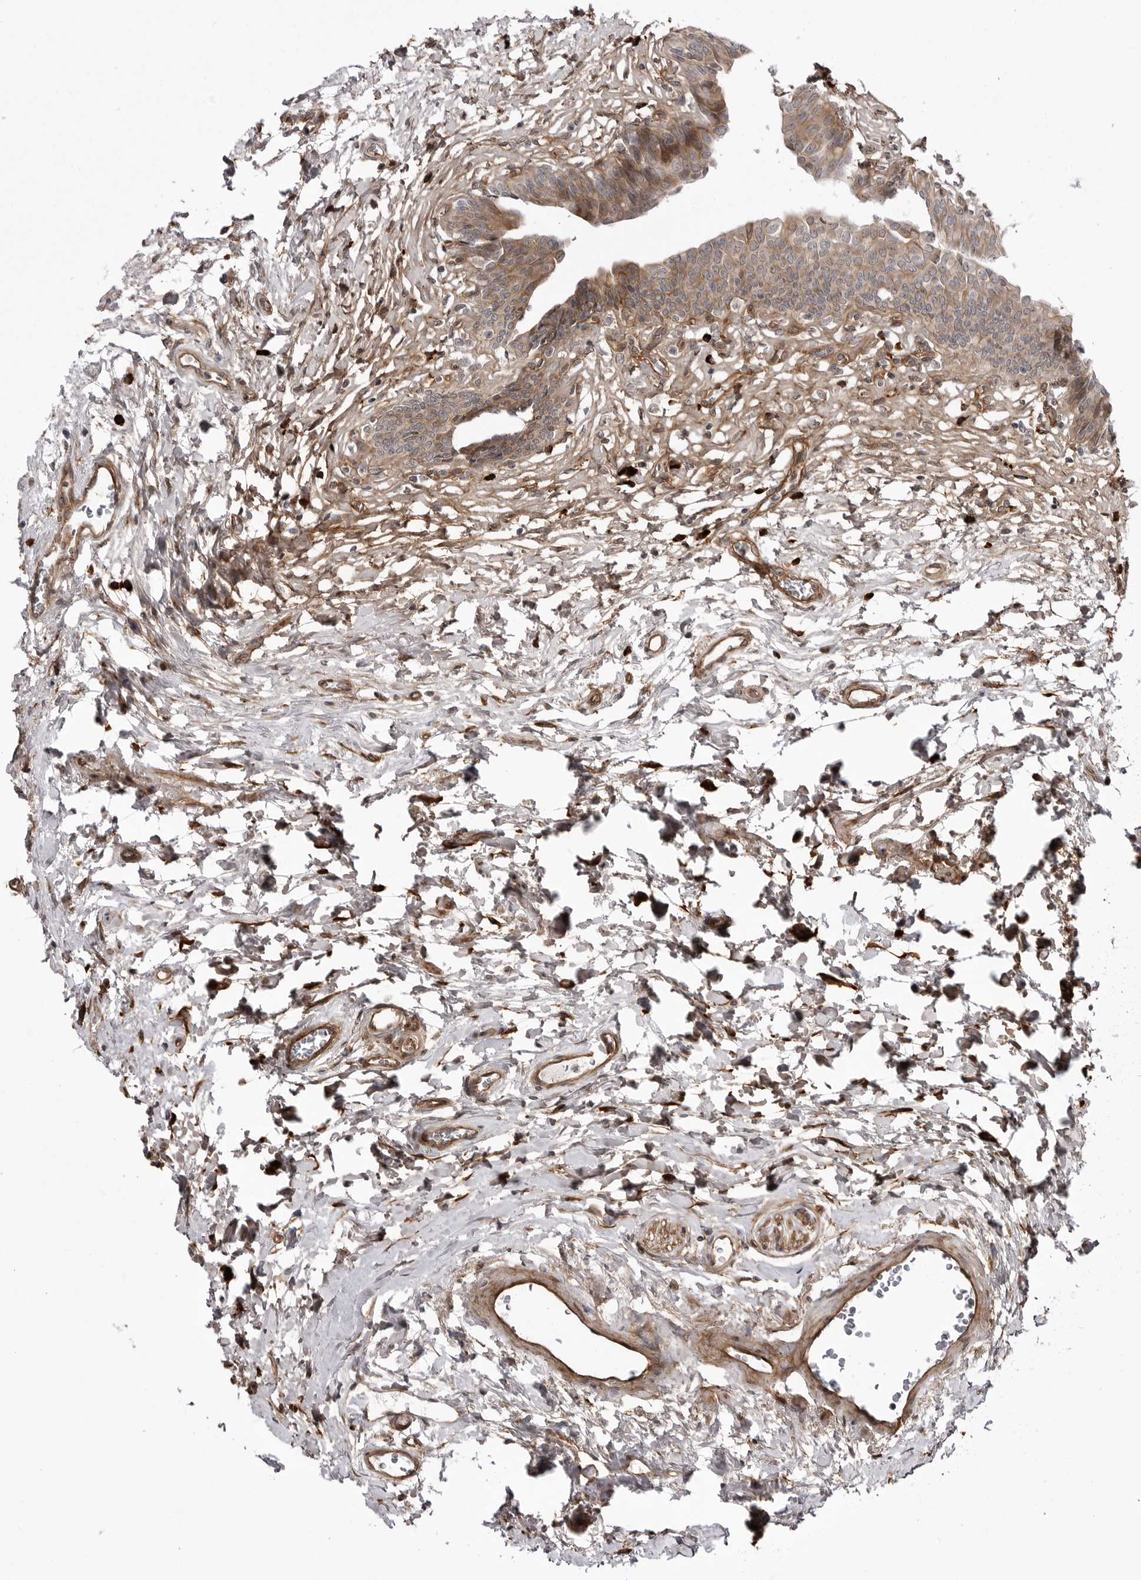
{"staining": {"intensity": "moderate", "quantity": ">75%", "location": "cytoplasmic/membranous"}, "tissue": "urinary bladder", "cell_type": "Urothelial cells", "image_type": "normal", "snomed": [{"axis": "morphology", "description": "Normal tissue, NOS"}, {"axis": "topography", "description": "Urinary bladder"}], "caption": "An image showing moderate cytoplasmic/membranous expression in approximately >75% of urothelial cells in normal urinary bladder, as visualized by brown immunohistochemical staining.", "gene": "ARL5A", "patient": {"sex": "male", "age": 83}}